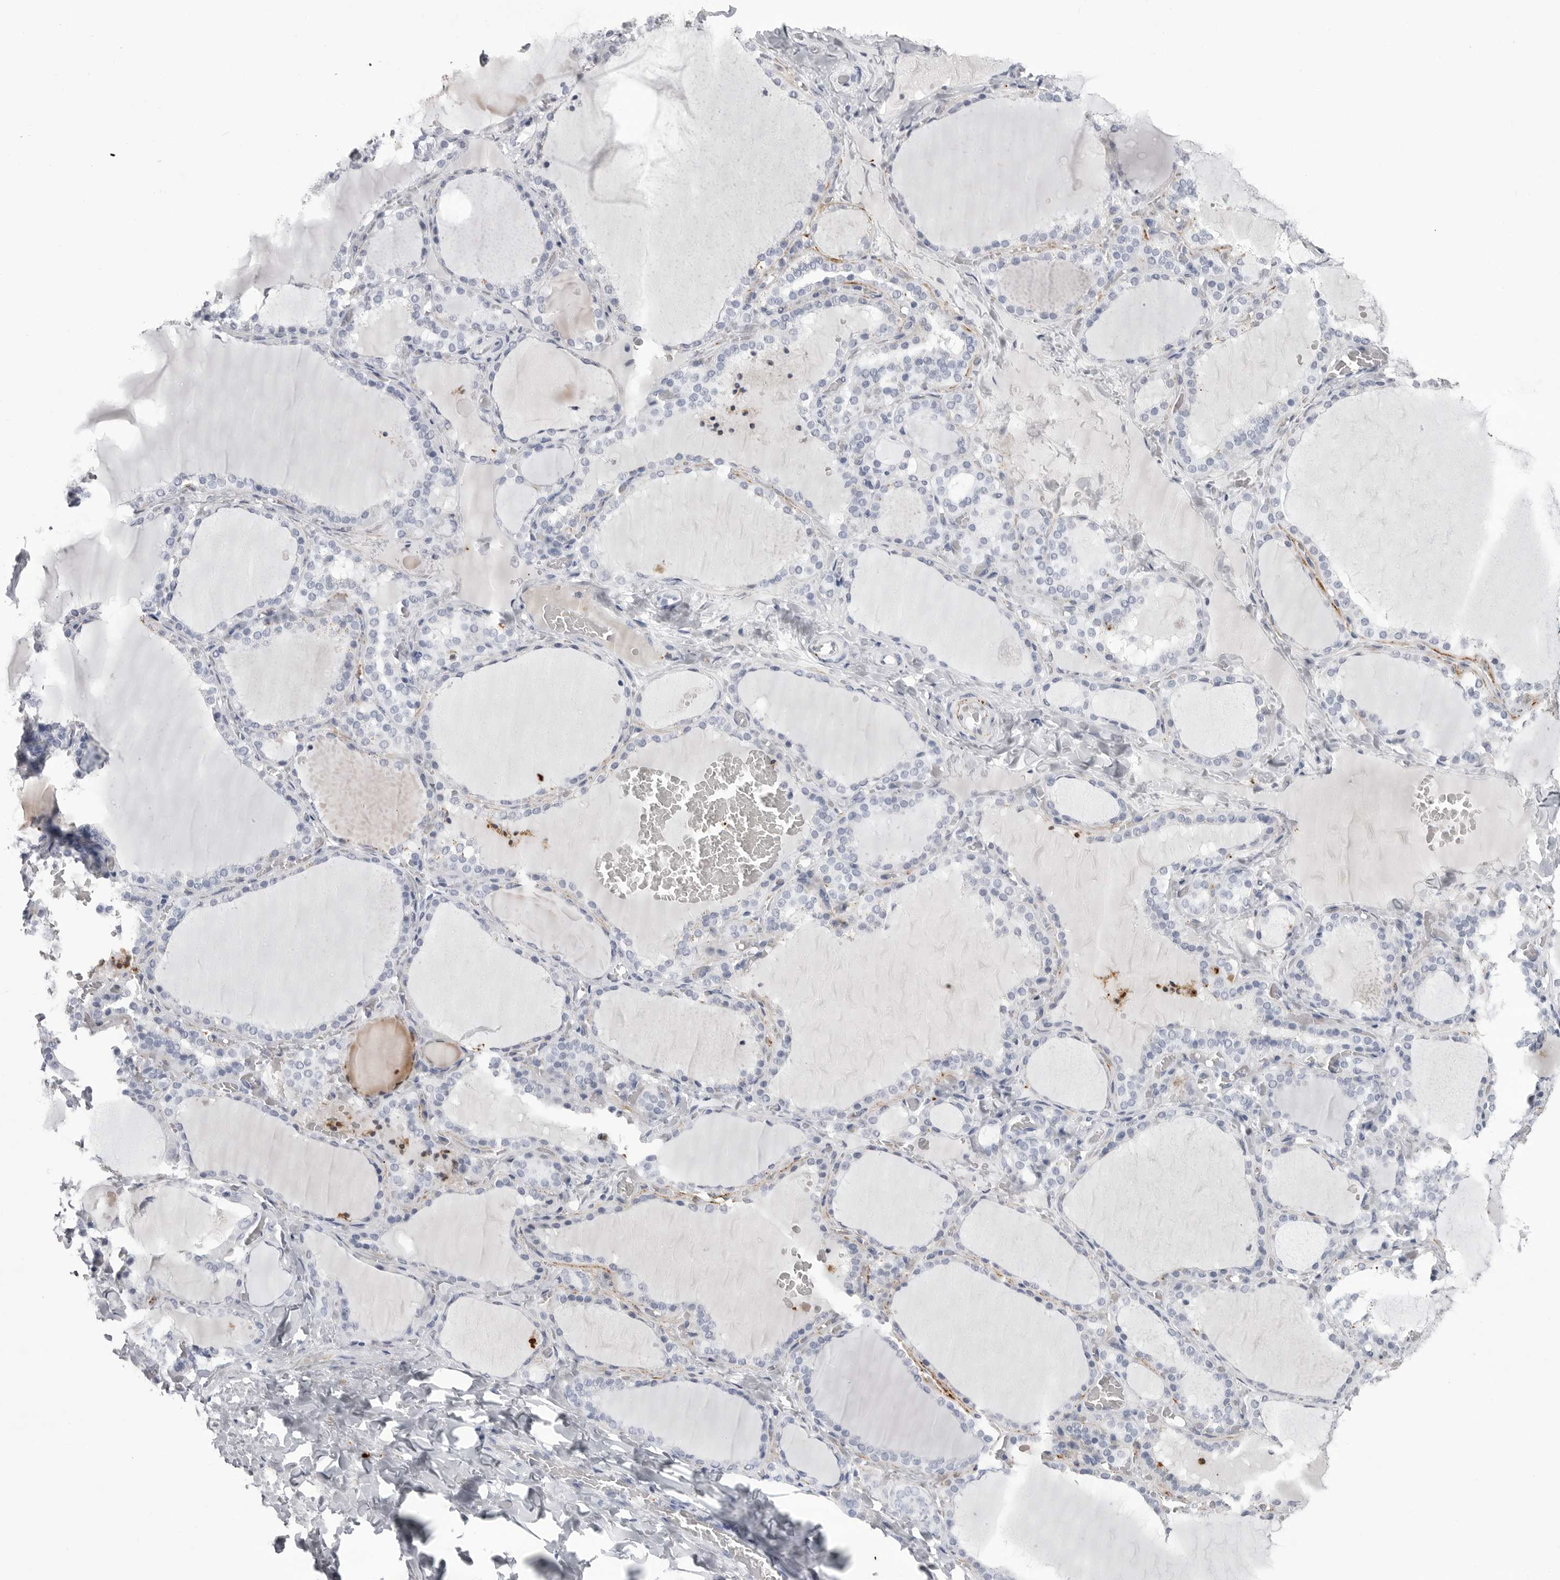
{"staining": {"intensity": "negative", "quantity": "none", "location": "none"}, "tissue": "thyroid gland", "cell_type": "Glandular cells", "image_type": "normal", "snomed": [{"axis": "morphology", "description": "Normal tissue, NOS"}, {"axis": "topography", "description": "Thyroid gland"}], "caption": "Image shows no significant protein expression in glandular cells of unremarkable thyroid gland. (Brightfield microscopy of DAB (3,3'-diaminobenzidine) immunohistochemistry at high magnification).", "gene": "COL26A1", "patient": {"sex": "female", "age": 22}}